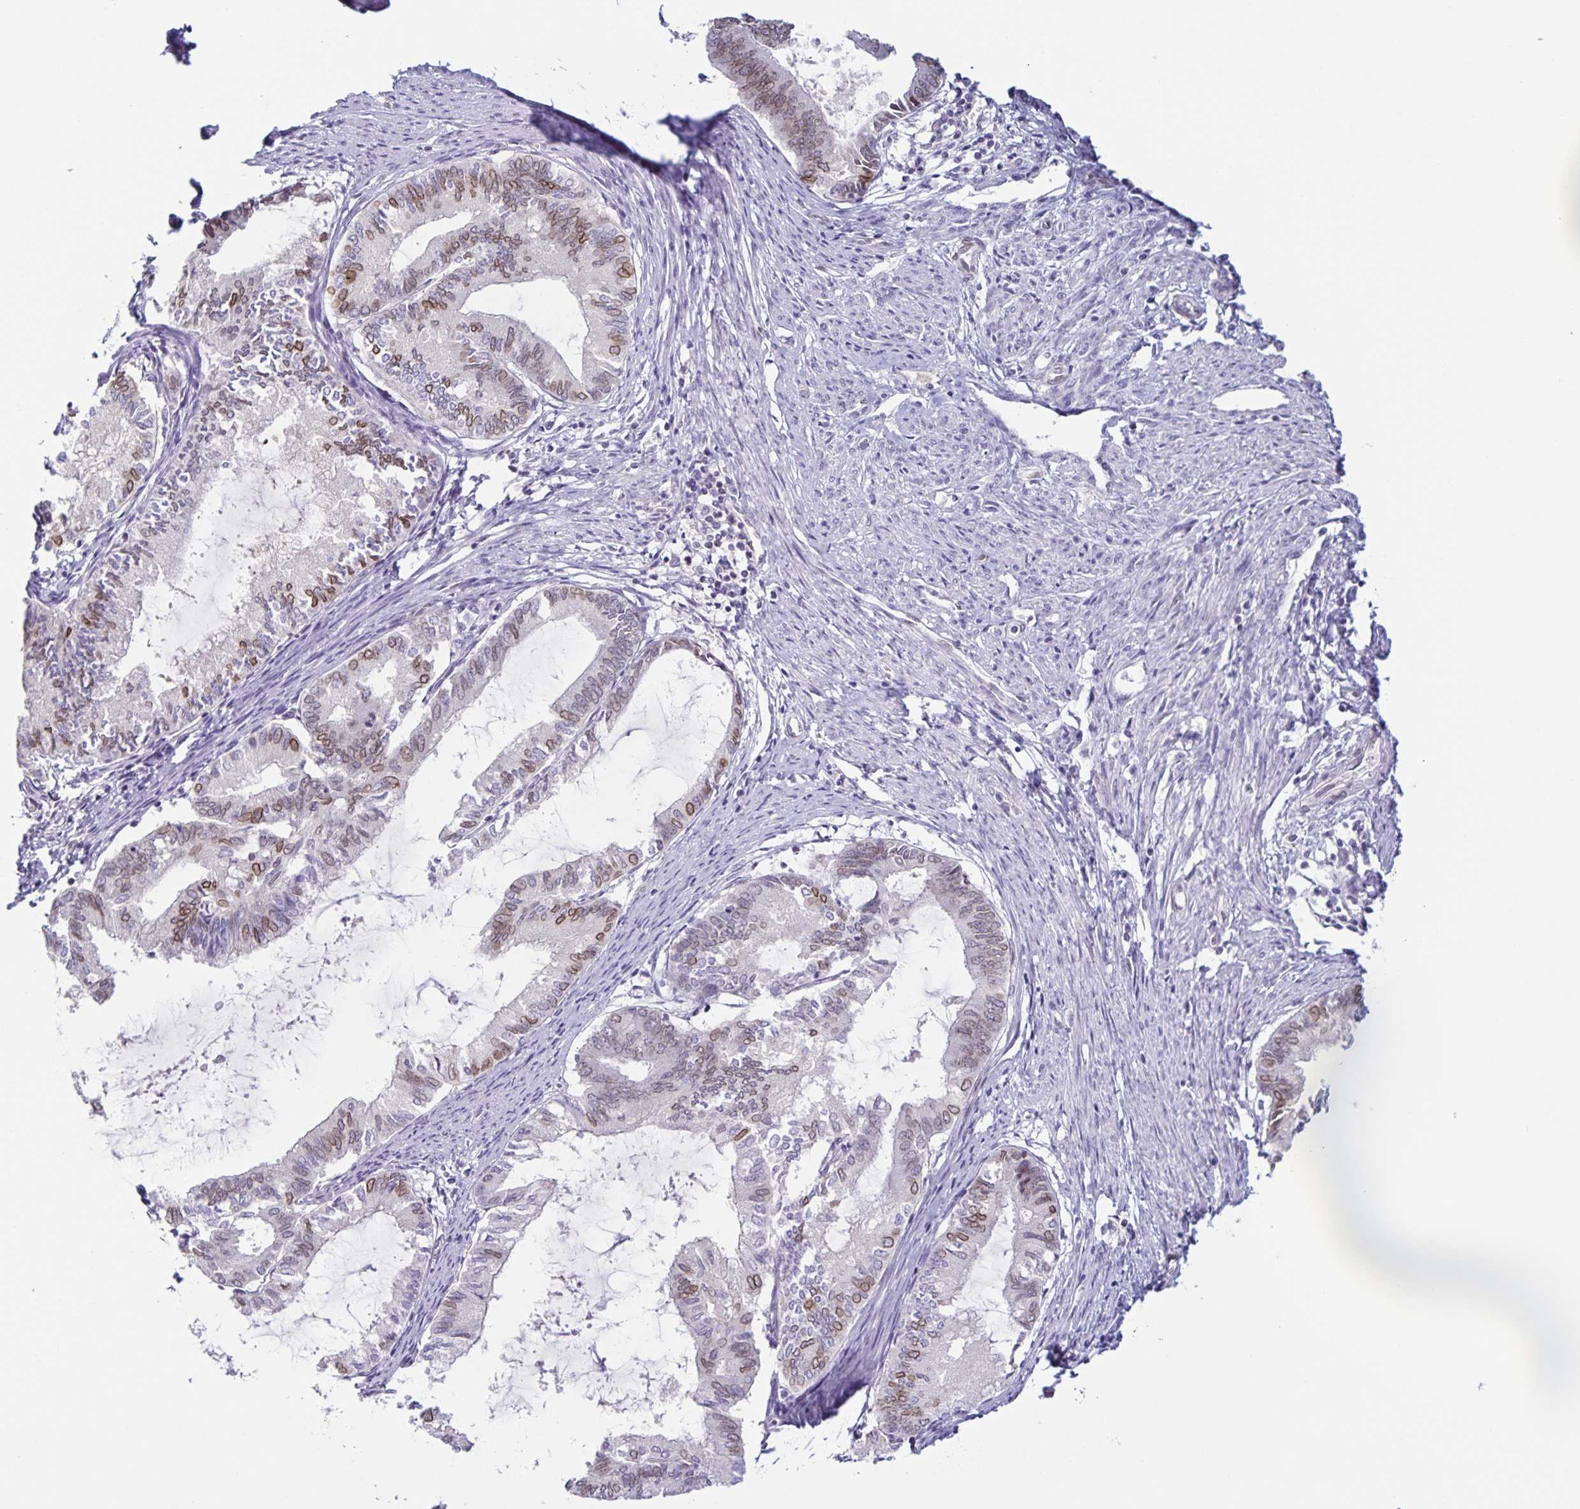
{"staining": {"intensity": "moderate", "quantity": "25%-75%", "location": "cytoplasmic/membranous,nuclear"}, "tissue": "endometrial cancer", "cell_type": "Tumor cells", "image_type": "cancer", "snomed": [{"axis": "morphology", "description": "Adenocarcinoma, NOS"}, {"axis": "topography", "description": "Endometrium"}], "caption": "Immunohistochemistry histopathology image of human adenocarcinoma (endometrial) stained for a protein (brown), which exhibits medium levels of moderate cytoplasmic/membranous and nuclear expression in about 25%-75% of tumor cells.", "gene": "SYNE2", "patient": {"sex": "female", "age": 86}}